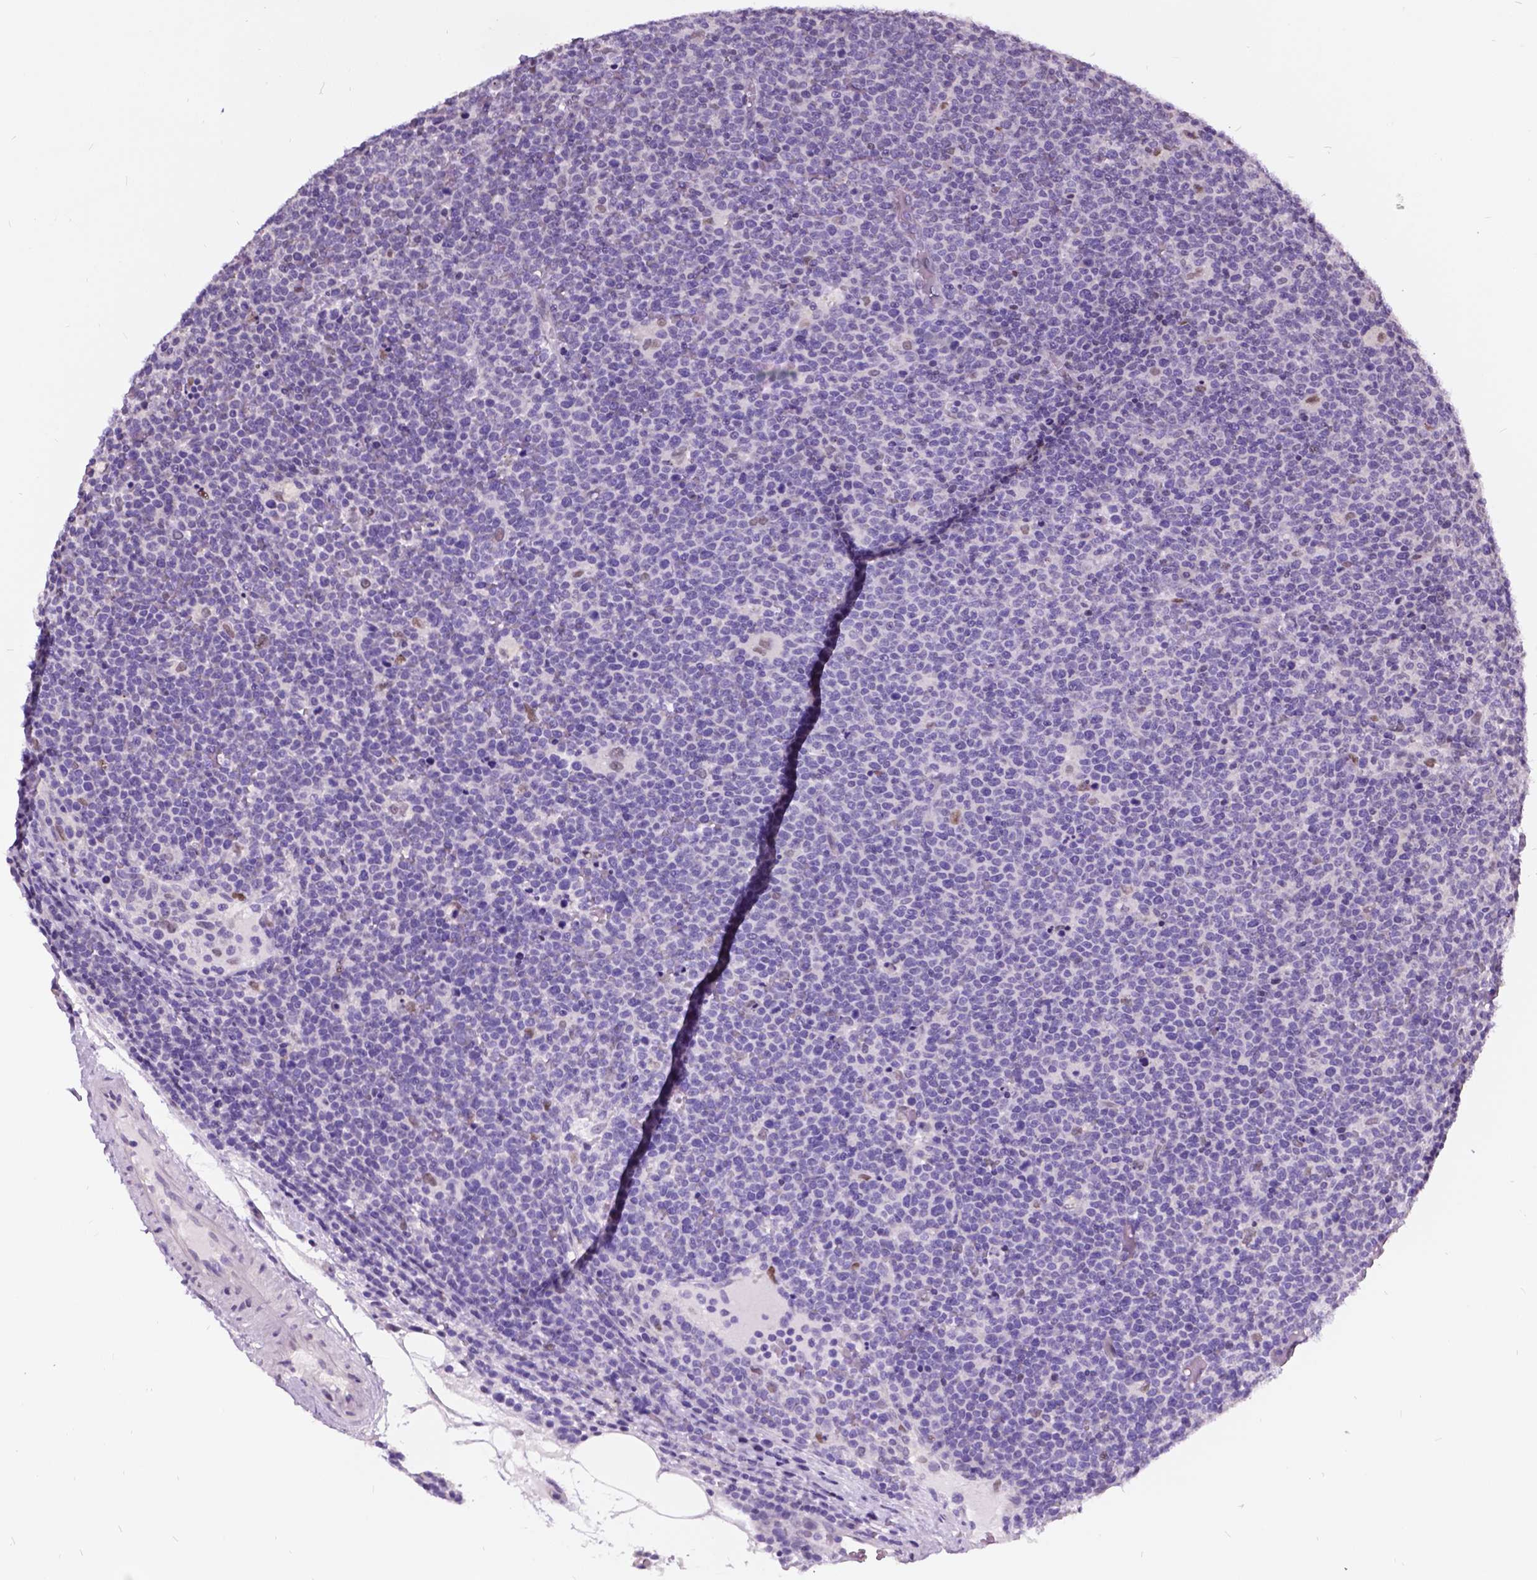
{"staining": {"intensity": "negative", "quantity": "none", "location": "none"}, "tissue": "lymphoma", "cell_type": "Tumor cells", "image_type": "cancer", "snomed": [{"axis": "morphology", "description": "Malignant lymphoma, non-Hodgkin's type, High grade"}, {"axis": "topography", "description": "Lymph node"}], "caption": "IHC micrograph of neoplastic tissue: human lymphoma stained with DAB exhibits no significant protein staining in tumor cells. (DAB immunohistochemistry (IHC) with hematoxylin counter stain).", "gene": "DPF3", "patient": {"sex": "male", "age": 61}}